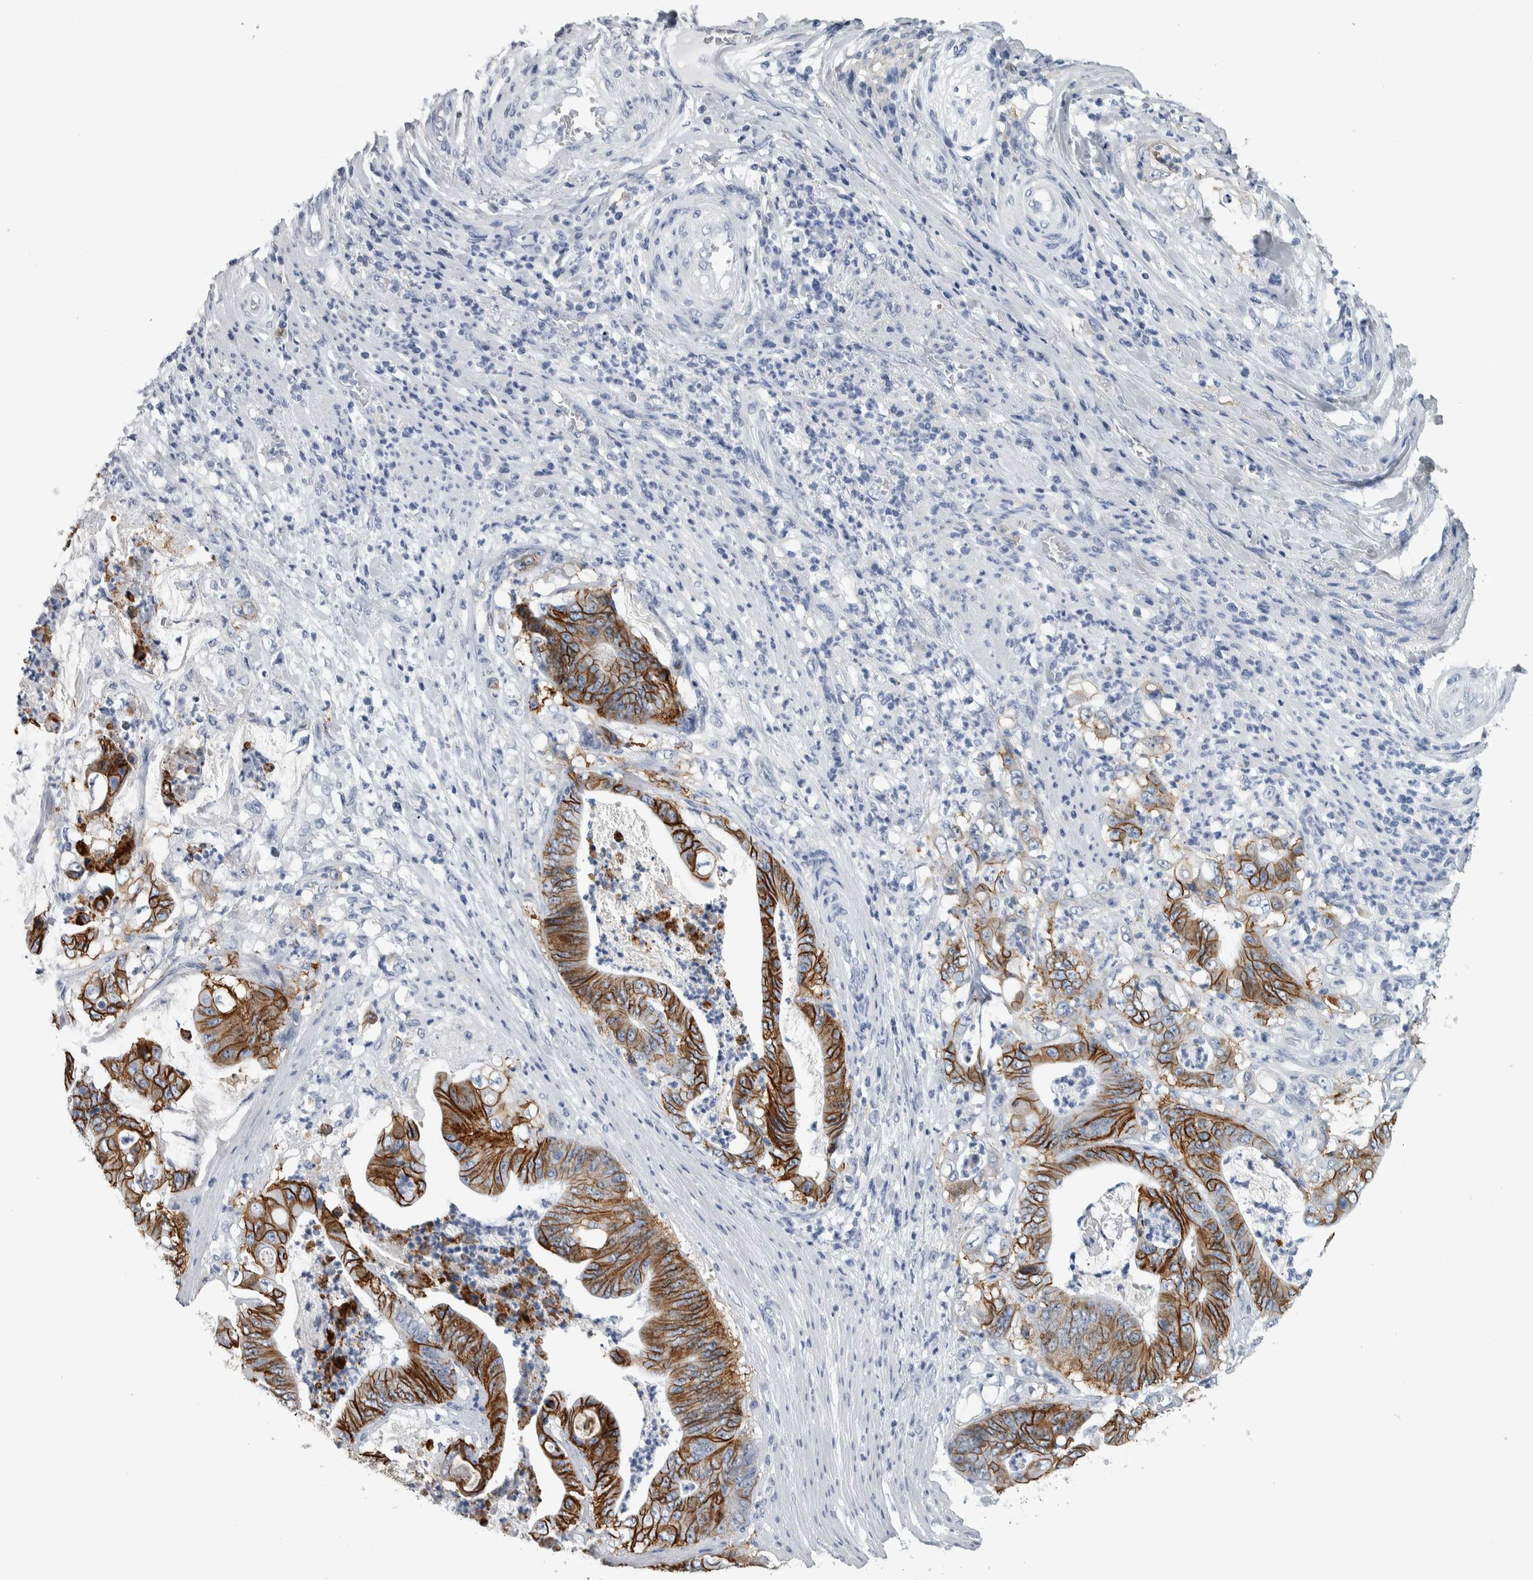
{"staining": {"intensity": "strong", "quantity": ">75%", "location": "cytoplasmic/membranous"}, "tissue": "stomach cancer", "cell_type": "Tumor cells", "image_type": "cancer", "snomed": [{"axis": "morphology", "description": "Adenocarcinoma, NOS"}, {"axis": "topography", "description": "Stomach"}], "caption": "DAB (3,3'-diaminobenzidine) immunohistochemical staining of human stomach cancer displays strong cytoplasmic/membranous protein staining in about >75% of tumor cells.", "gene": "CDH17", "patient": {"sex": "female", "age": 73}}